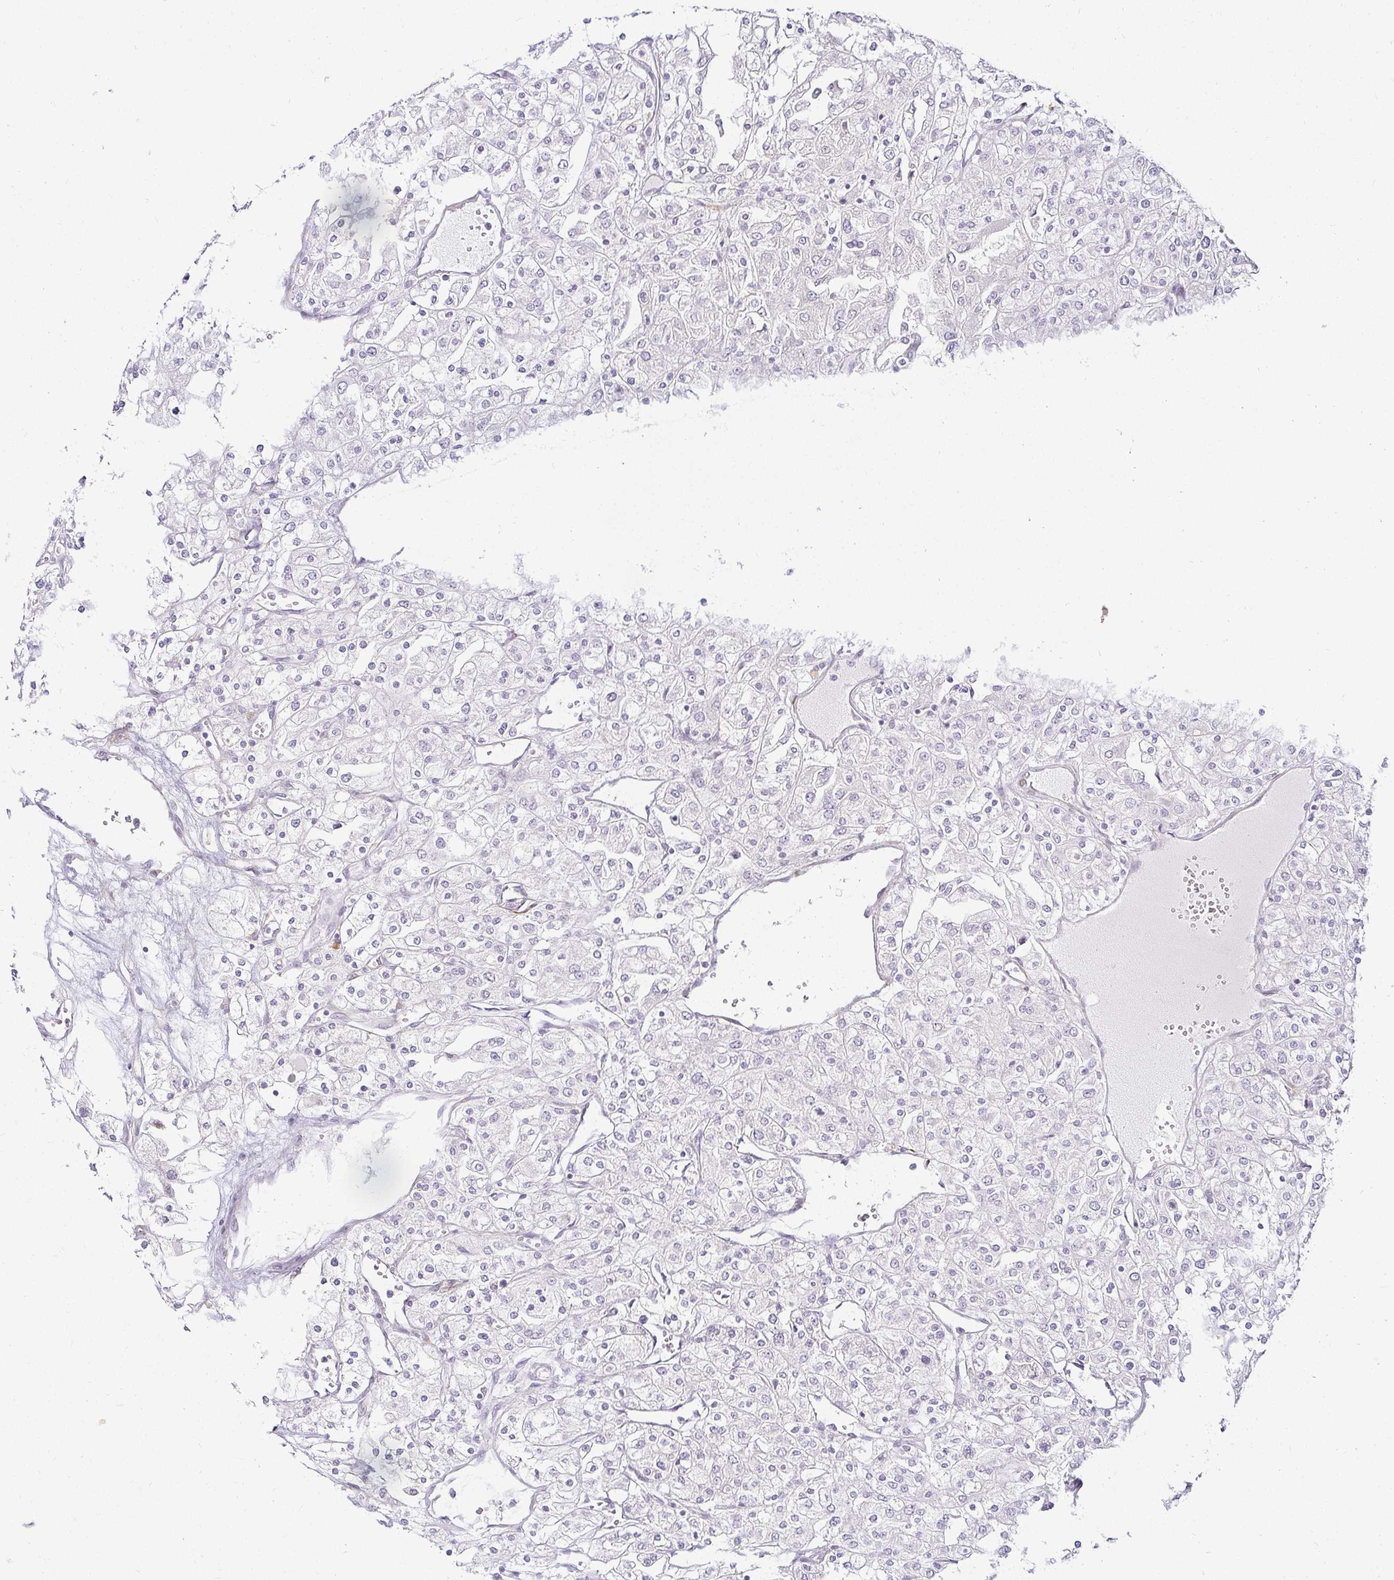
{"staining": {"intensity": "negative", "quantity": "none", "location": "none"}, "tissue": "renal cancer", "cell_type": "Tumor cells", "image_type": "cancer", "snomed": [{"axis": "morphology", "description": "Adenocarcinoma, NOS"}, {"axis": "topography", "description": "Kidney"}], "caption": "The histopathology image displays no significant staining in tumor cells of renal adenocarcinoma.", "gene": "ACAN", "patient": {"sex": "male", "age": 80}}